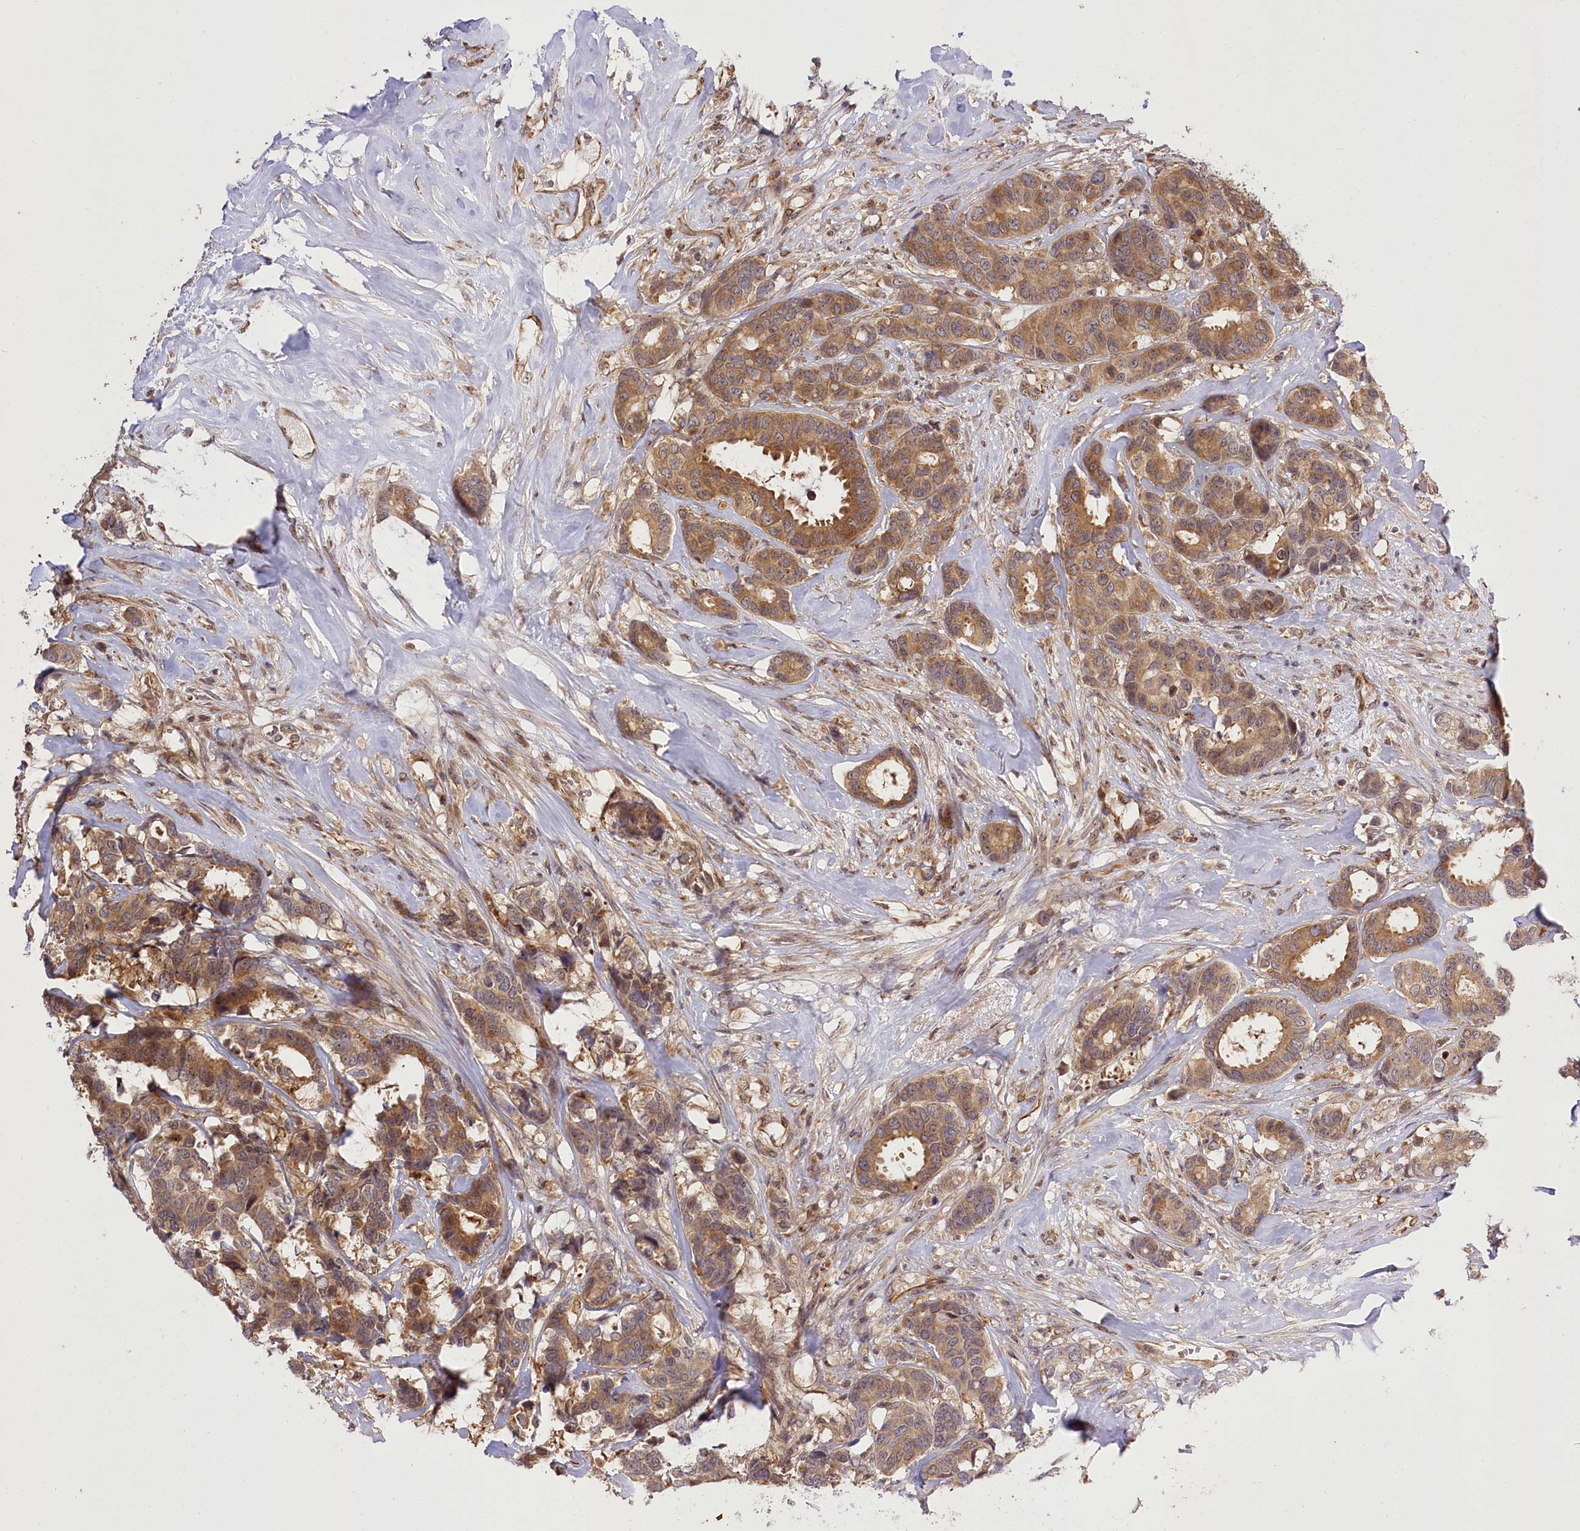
{"staining": {"intensity": "moderate", "quantity": ">75%", "location": "cytoplasmic/membranous"}, "tissue": "breast cancer", "cell_type": "Tumor cells", "image_type": "cancer", "snomed": [{"axis": "morphology", "description": "Duct carcinoma"}, {"axis": "topography", "description": "Breast"}], "caption": "Immunohistochemistry (IHC) histopathology image of human breast cancer stained for a protein (brown), which demonstrates medium levels of moderate cytoplasmic/membranous positivity in approximately >75% of tumor cells.", "gene": "SERGEF", "patient": {"sex": "female", "age": 87}}